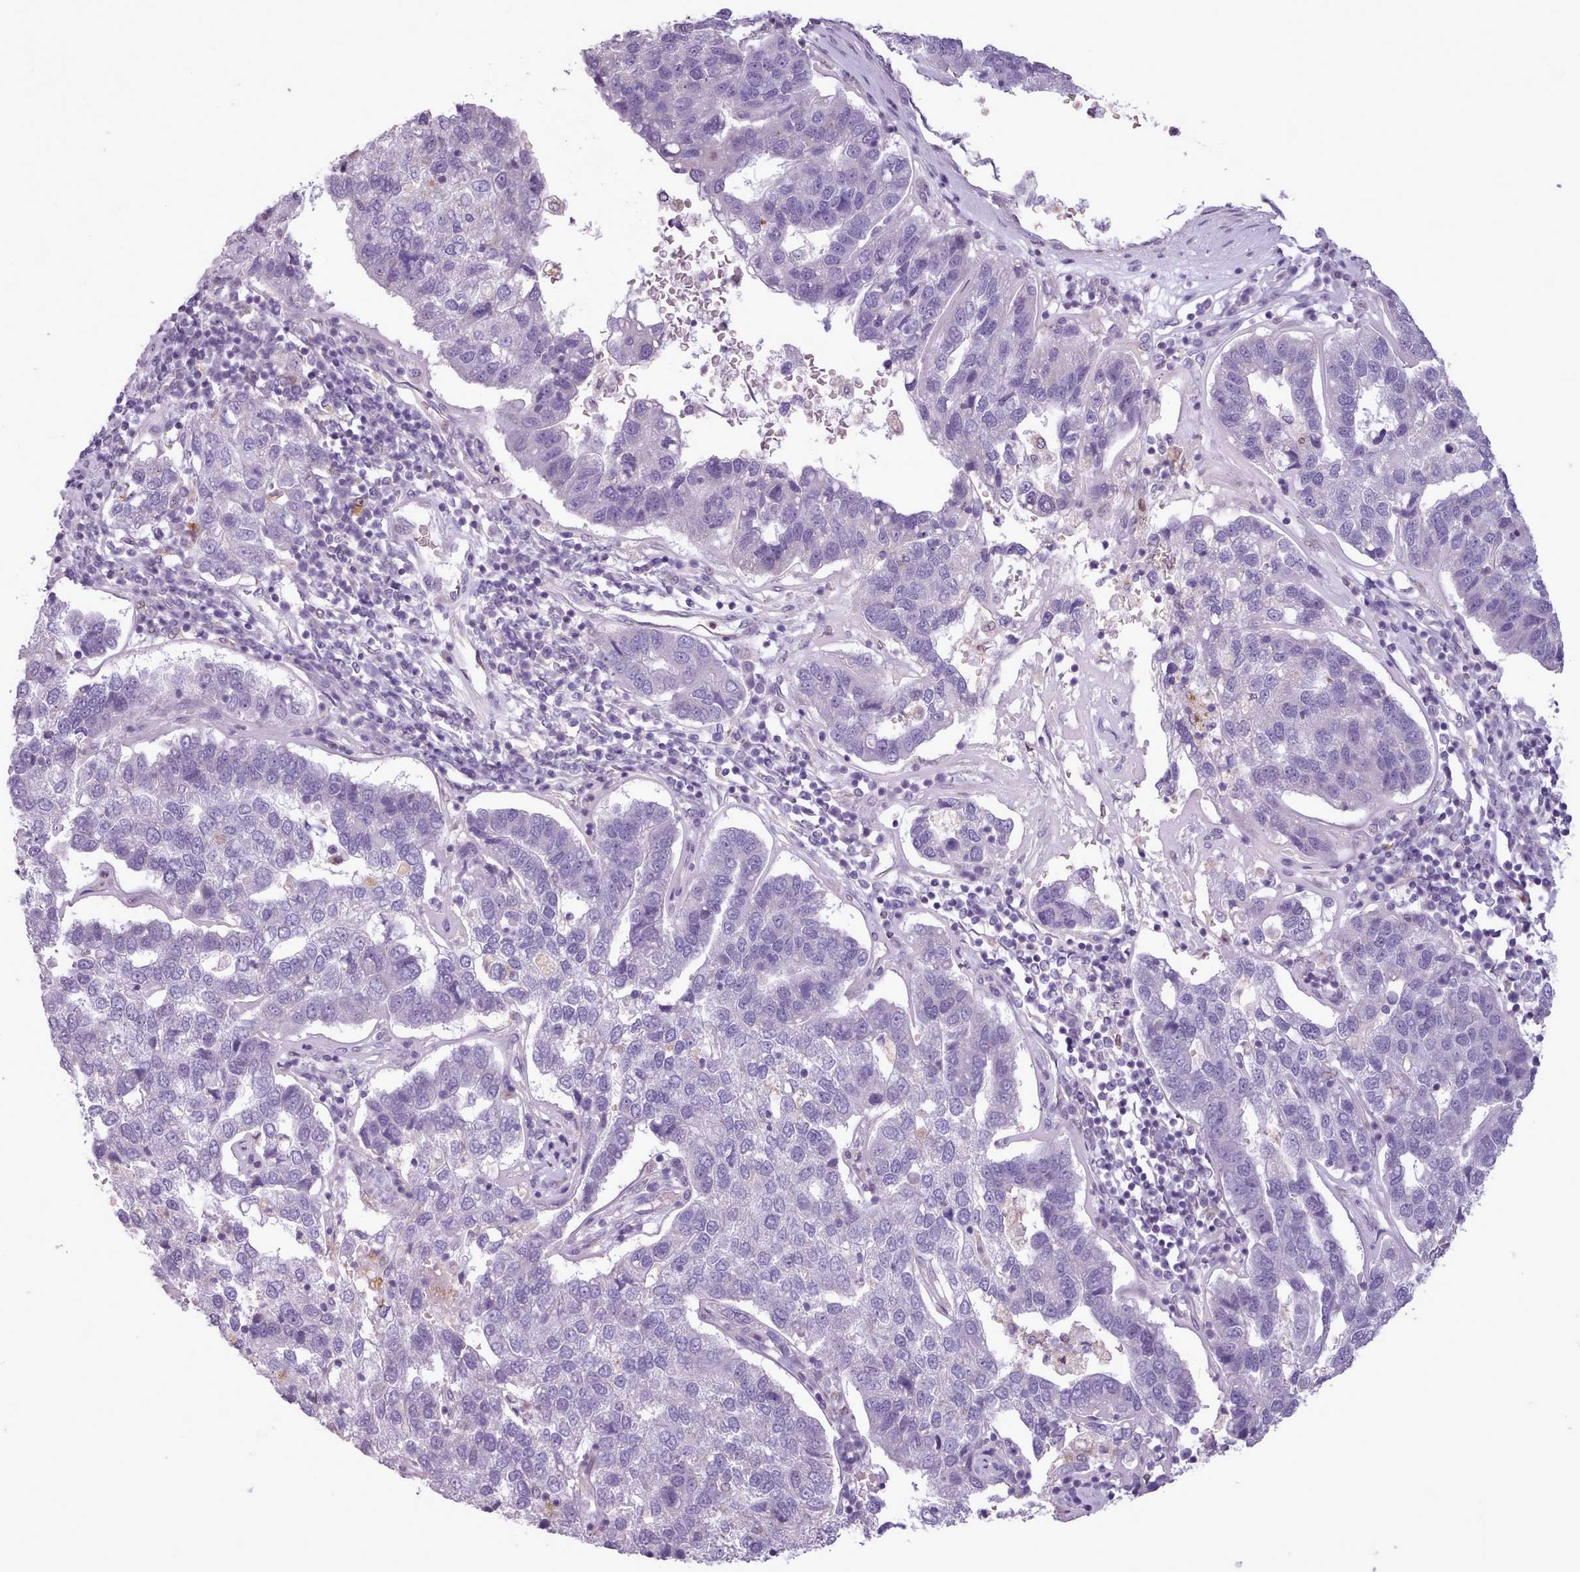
{"staining": {"intensity": "negative", "quantity": "none", "location": "none"}, "tissue": "pancreatic cancer", "cell_type": "Tumor cells", "image_type": "cancer", "snomed": [{"axis": "morphology", "description": "Adenocarcinoma, NOS"}, {"axis": "topography", "description": "Pancreas"}], "caption": "This is an immunohistochemistry histopathology image of adenocarcinoma (pancreatic). There is no positivity in tumor cells.", "gene": "SLURP1", "patient": {"sex": "female", "age": 61}}